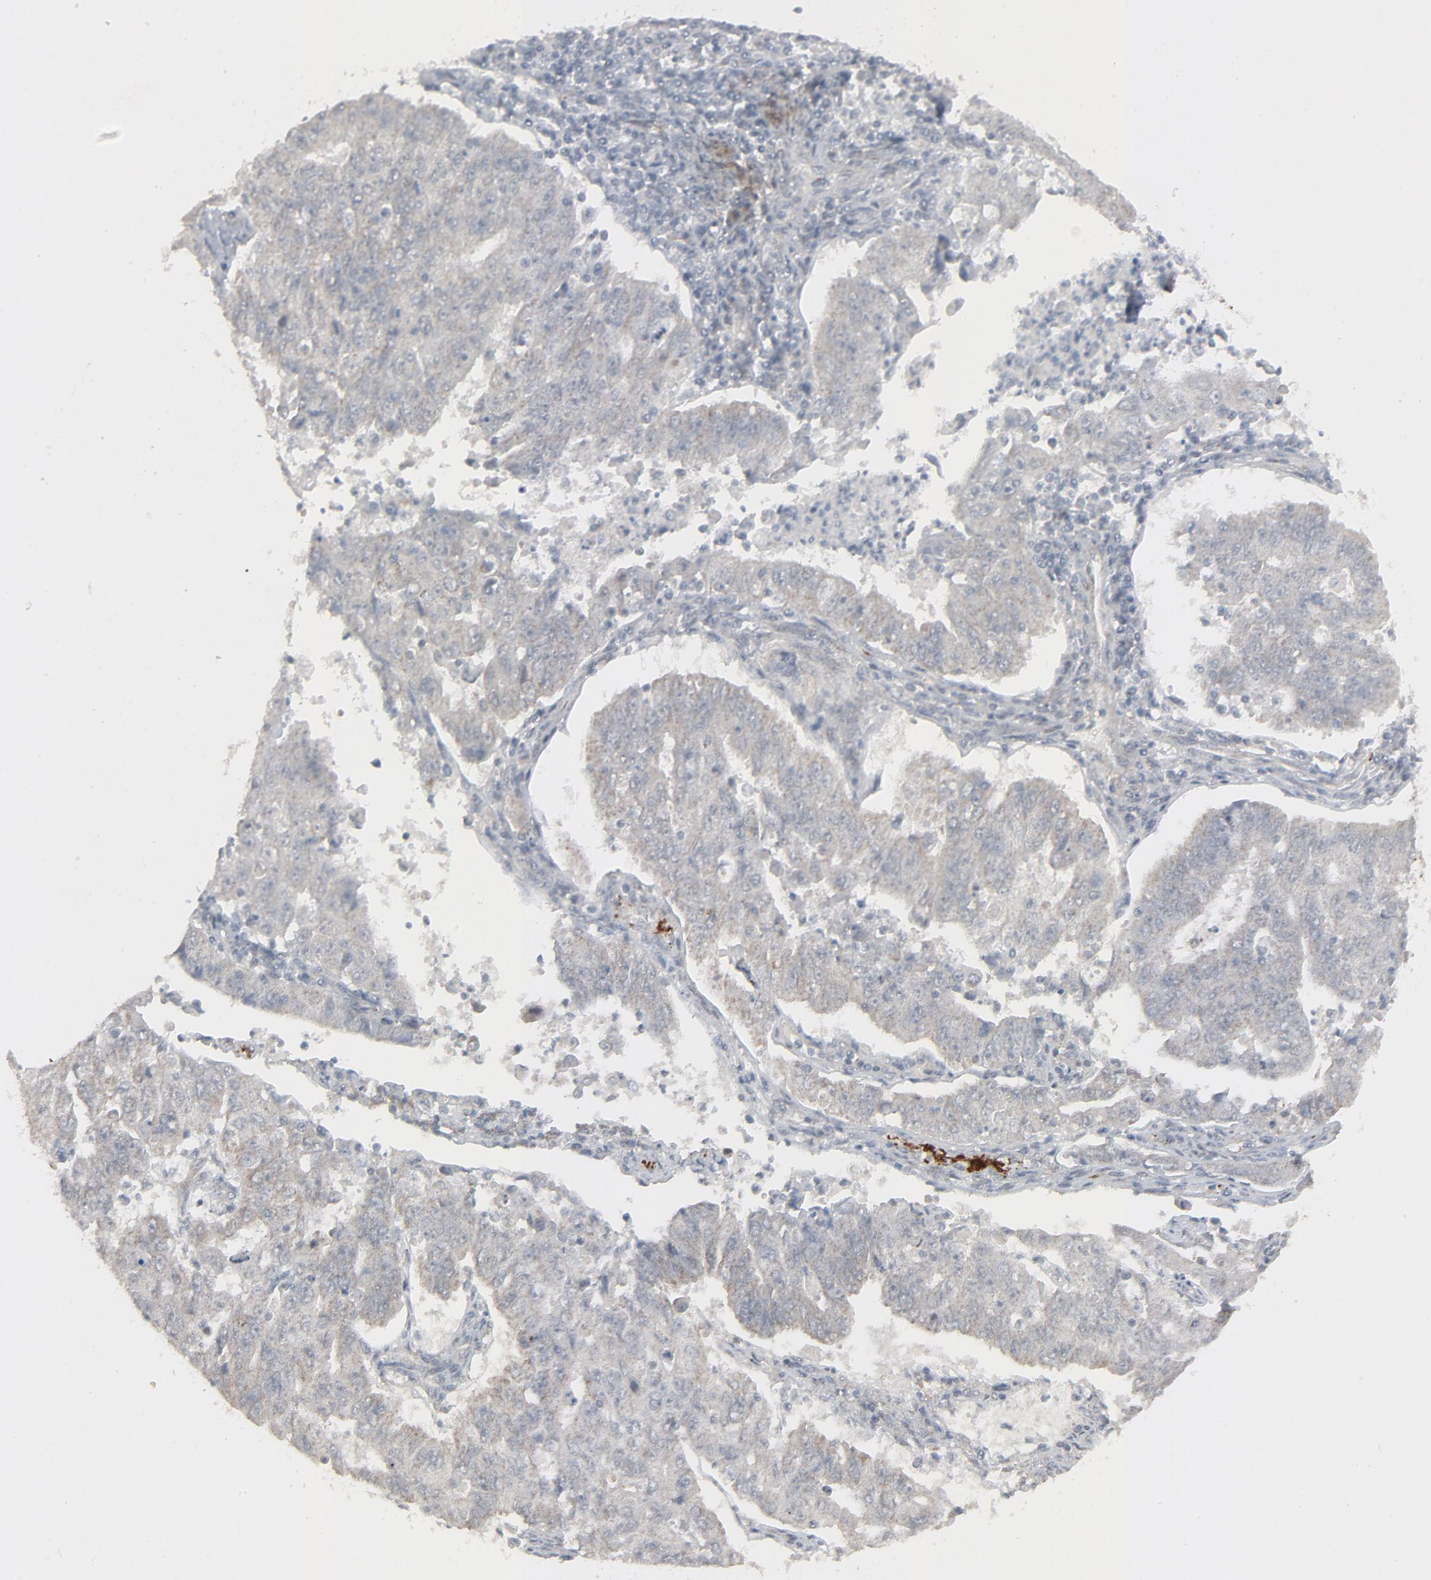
{"staining": {"intensity": "negative", "quantity": "none", "location": "none"}, "tissue": "endometrial cancer", "cell_type": "Tumor cells", "image_type": "cancer", "snomed": [{"axis": "morphology", "description": "Adenocarcinoma, NOS"}, {"axis": "topography", "description": "Endometrium"}], "caption": "Tumor cells show no significant protein expression in endometrial cancer (adenocarcinoma).", "gene": "NEUROD1", "patient": {"sex": "female", "age": 42}}